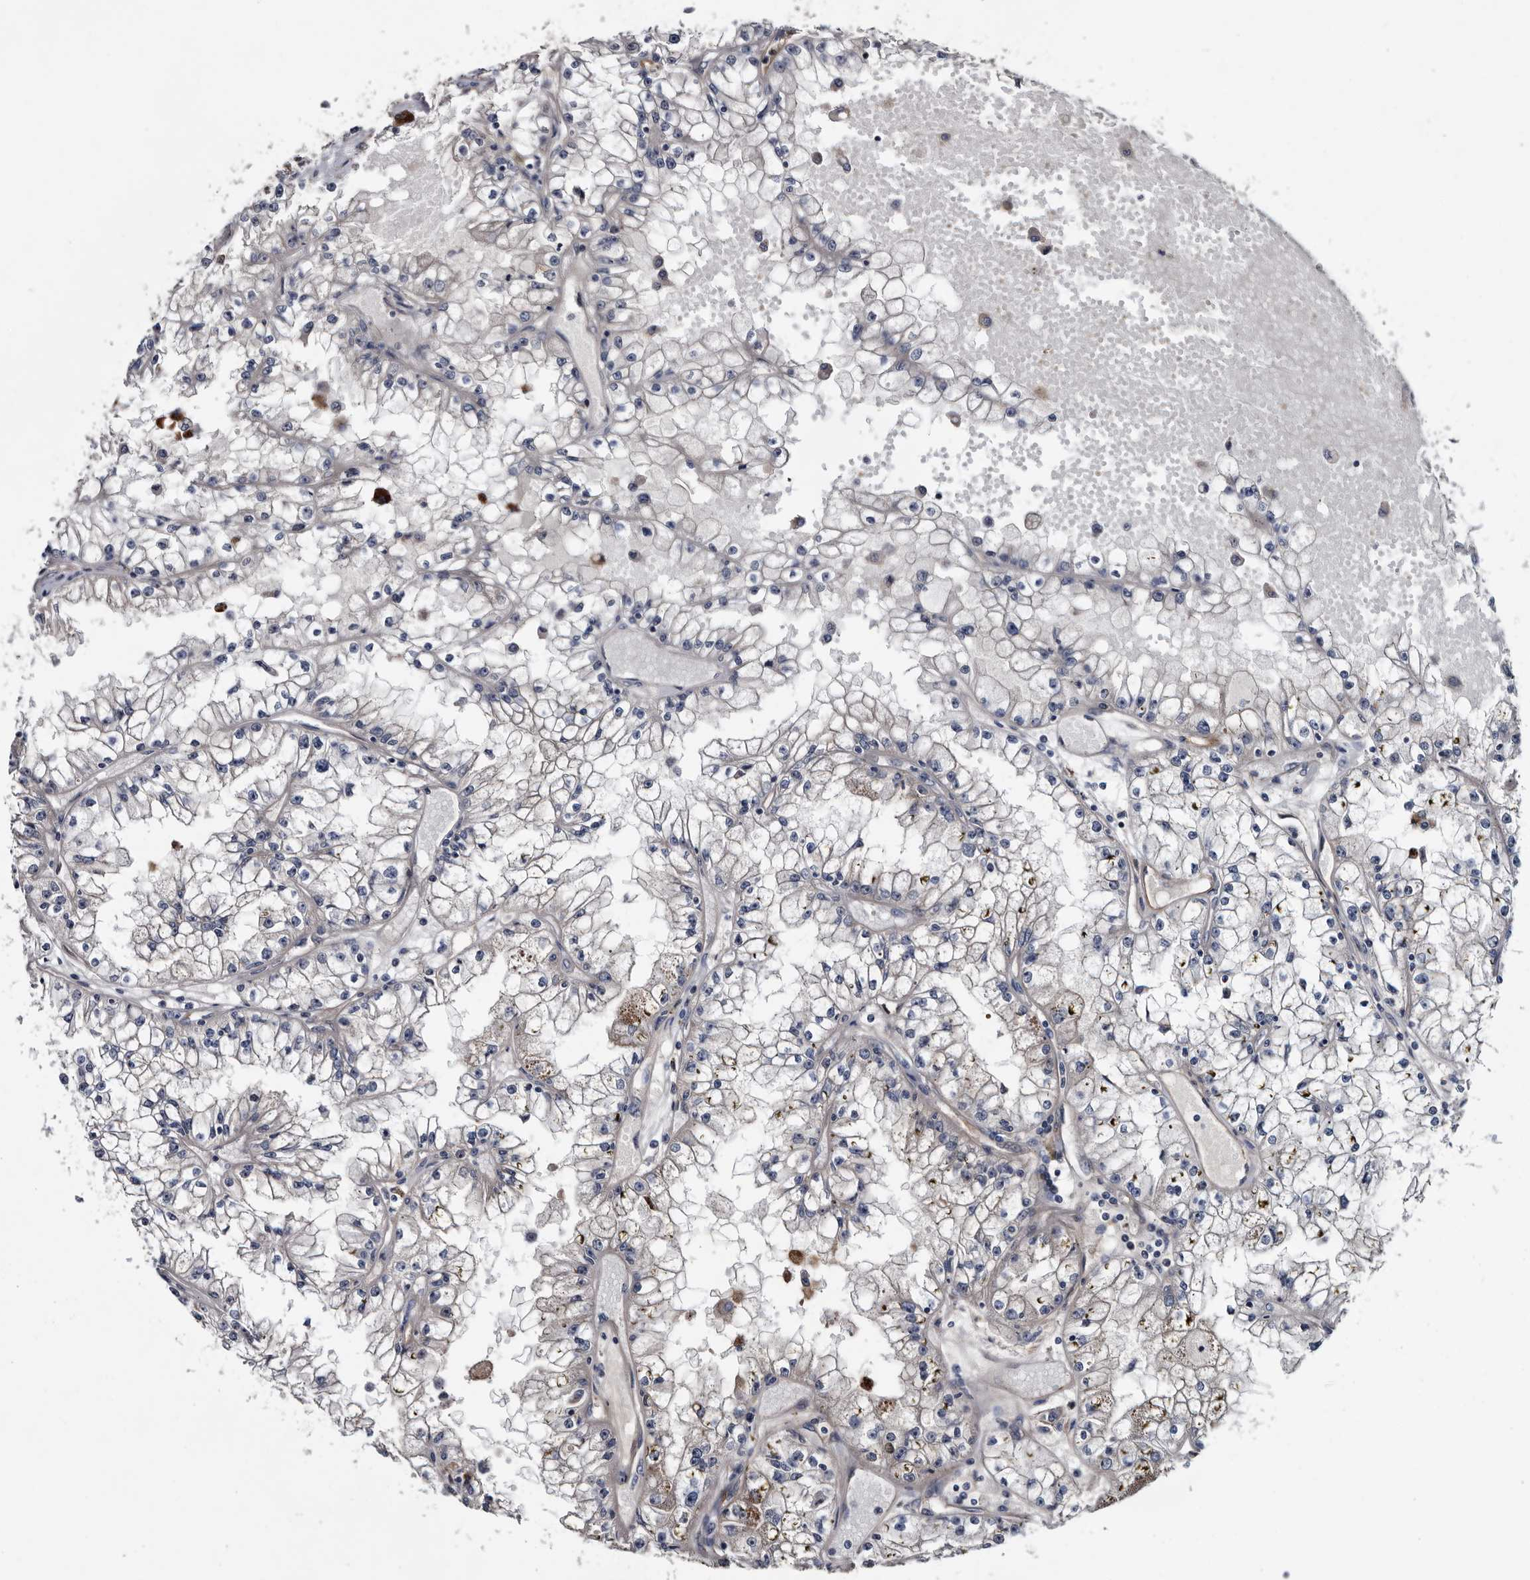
{"staining": {"intensity": "negative", "quantity": "none", "location": "none"}, "tissue": "renal cancer", "cell_type": "Tumor cells", "image_type": "cancer", "snomed": [{"axis": "morphology", "description": "Adenocarcinoma, NOS"}, {"axis": "topography", "description": "Kidney"}], "caption": "Immunohistochemistry (IHC) micrograph of neoplastic tissue: renal cancer stained with DAB (3,3'-diaminobenzidine) shows no significant protein expression in tumor cells.", "gene": "TSPAN17", "patient": {"sex": "male", "age": 56}}